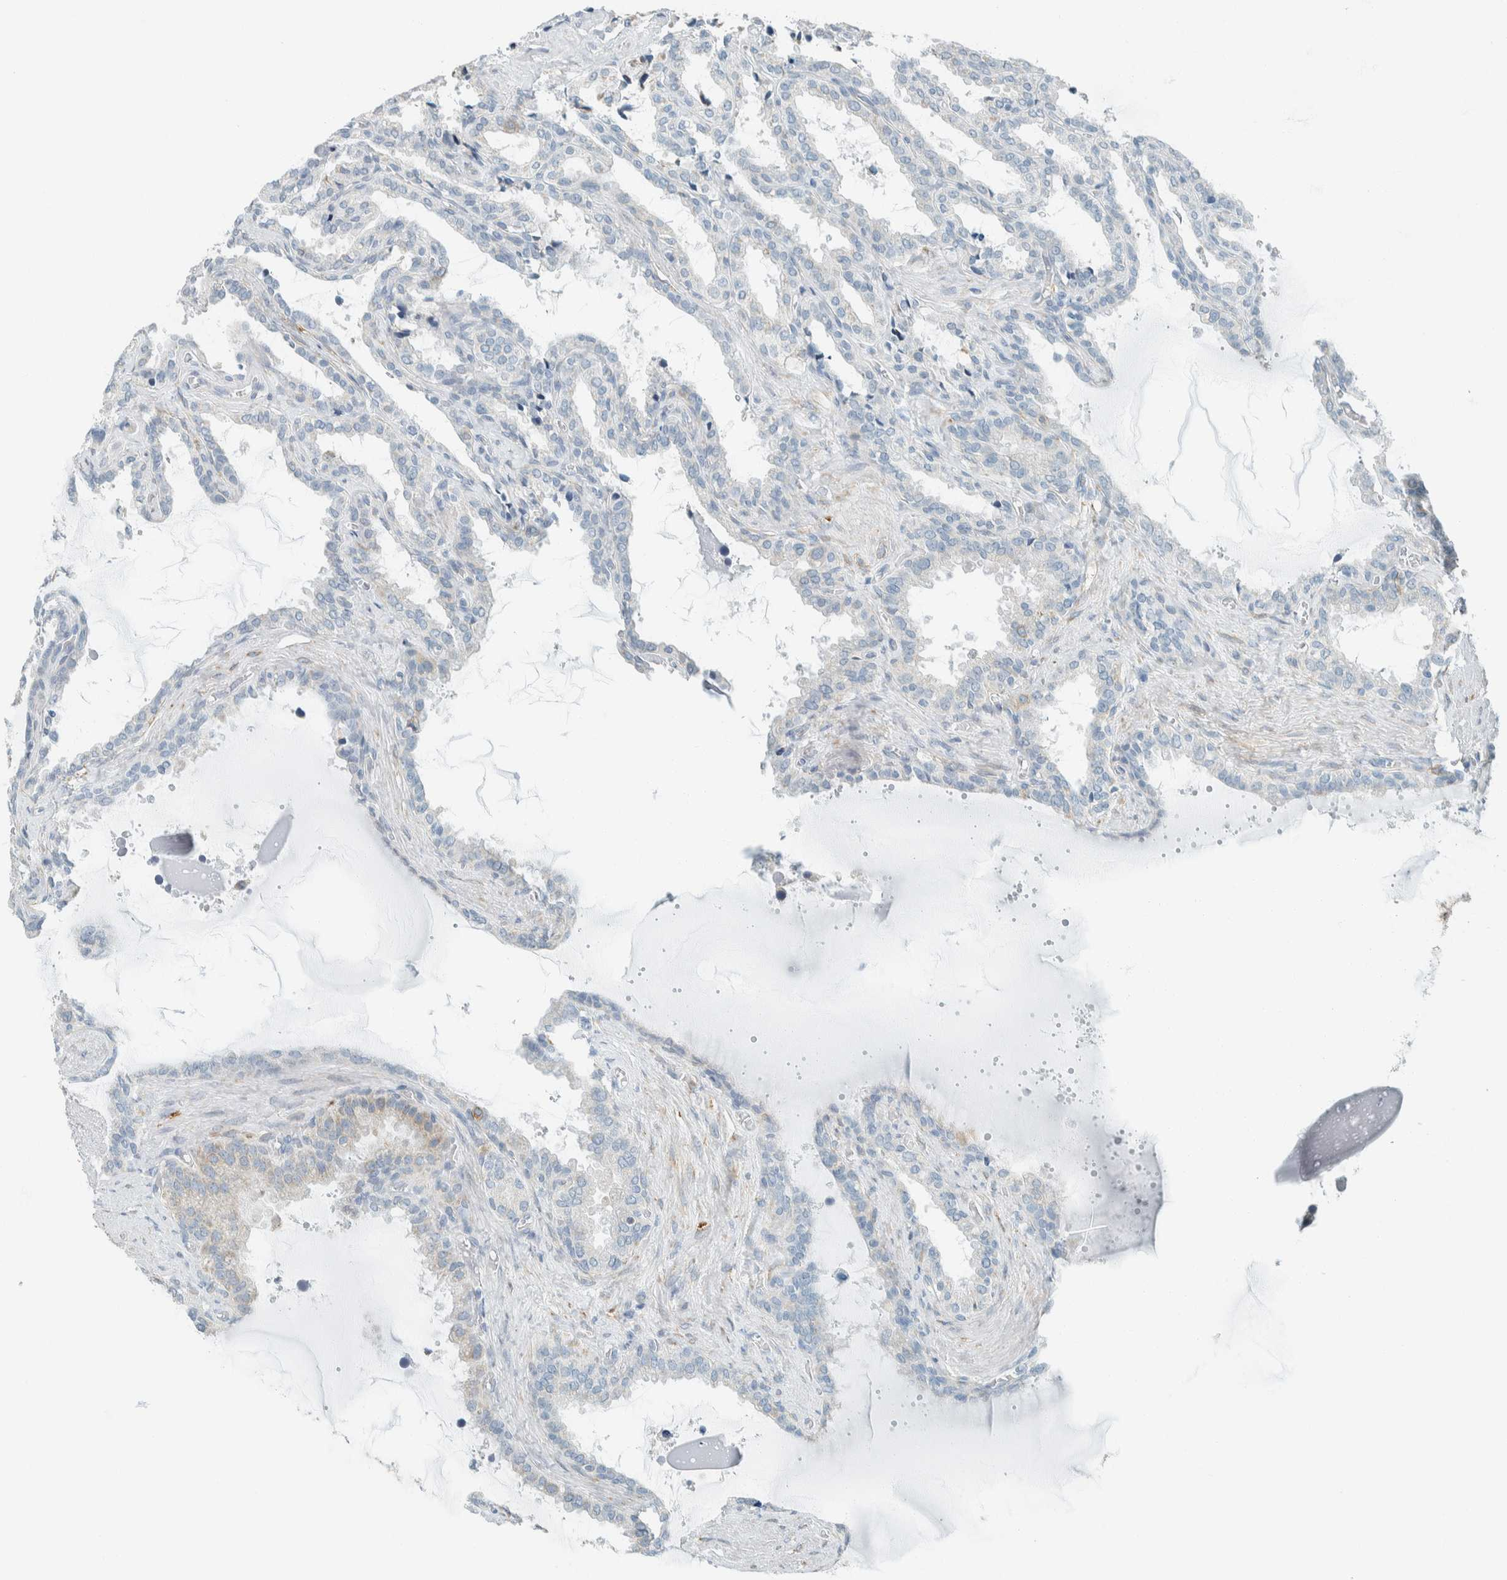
{"staining": {"intensity": "moderate", "quantity": "<25%", "location": "cytoplasmic/membranous"}, "tissue": "seminal vesicle", "cell_type": "Glandular cells", "image_type": "normal", "snomed": [{"axis": "morphology", "description": "Normal tissue, NOS"}, {"axis": "topography", "description": "Seminal veicle"}], "caption": "A brown stain shows moderate cytoplasmic/membranous expression of a protein in glandular cells of benign human seminal vesicle. (DAB (3,3'-diaminobenzidine) = brown stain, brightfield microscopy at high magnification).", "gene": "AARSD1", "patient": {"sex": "male", "age": 46}}